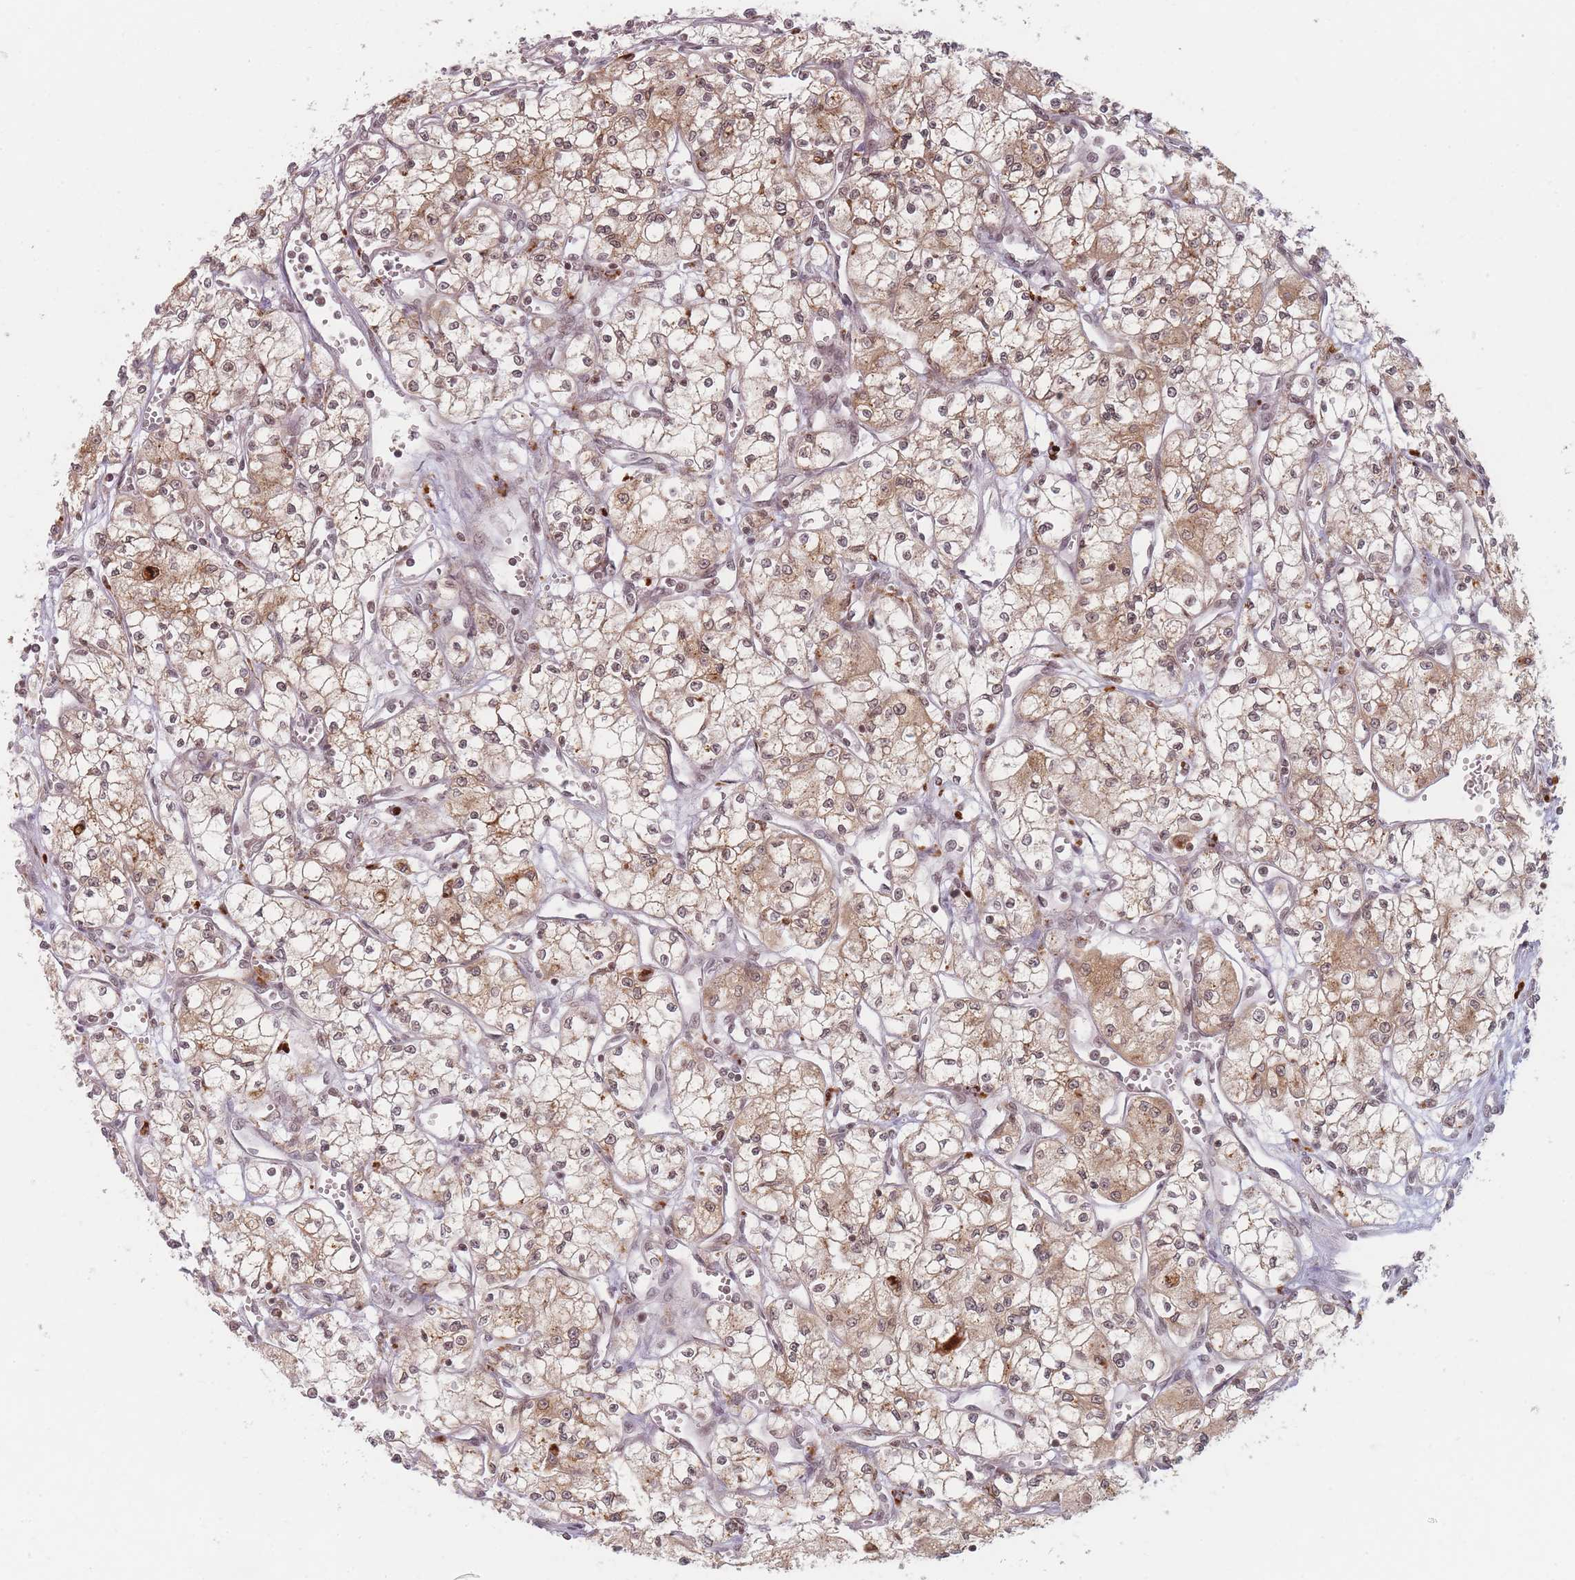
{"staining": {"intensity": "moderate", "quantity": ">75%", "location": "cytoplasmic/membranous,nuclear"}, "tissue": "renal cancer", "cell_type": "Tumor cells", "image_type": "cancer", "snomed": [{"axis": "morphology", "description": "Adenocarcinoma, NOS"}, {"axis": "topography", "description": "Kidney"}], "caption": "This histopathology image shows adenocarcinoma (renal) stained with immunohistochemistry to label a protein in brown. The cytoplasmic/membranous and nuclear of tumor cells show moderate positivity for the protein. Nuclei are counter-stained blue.", "gene": "SPATA45", "patient": {"sex": "male", "age": 59}}